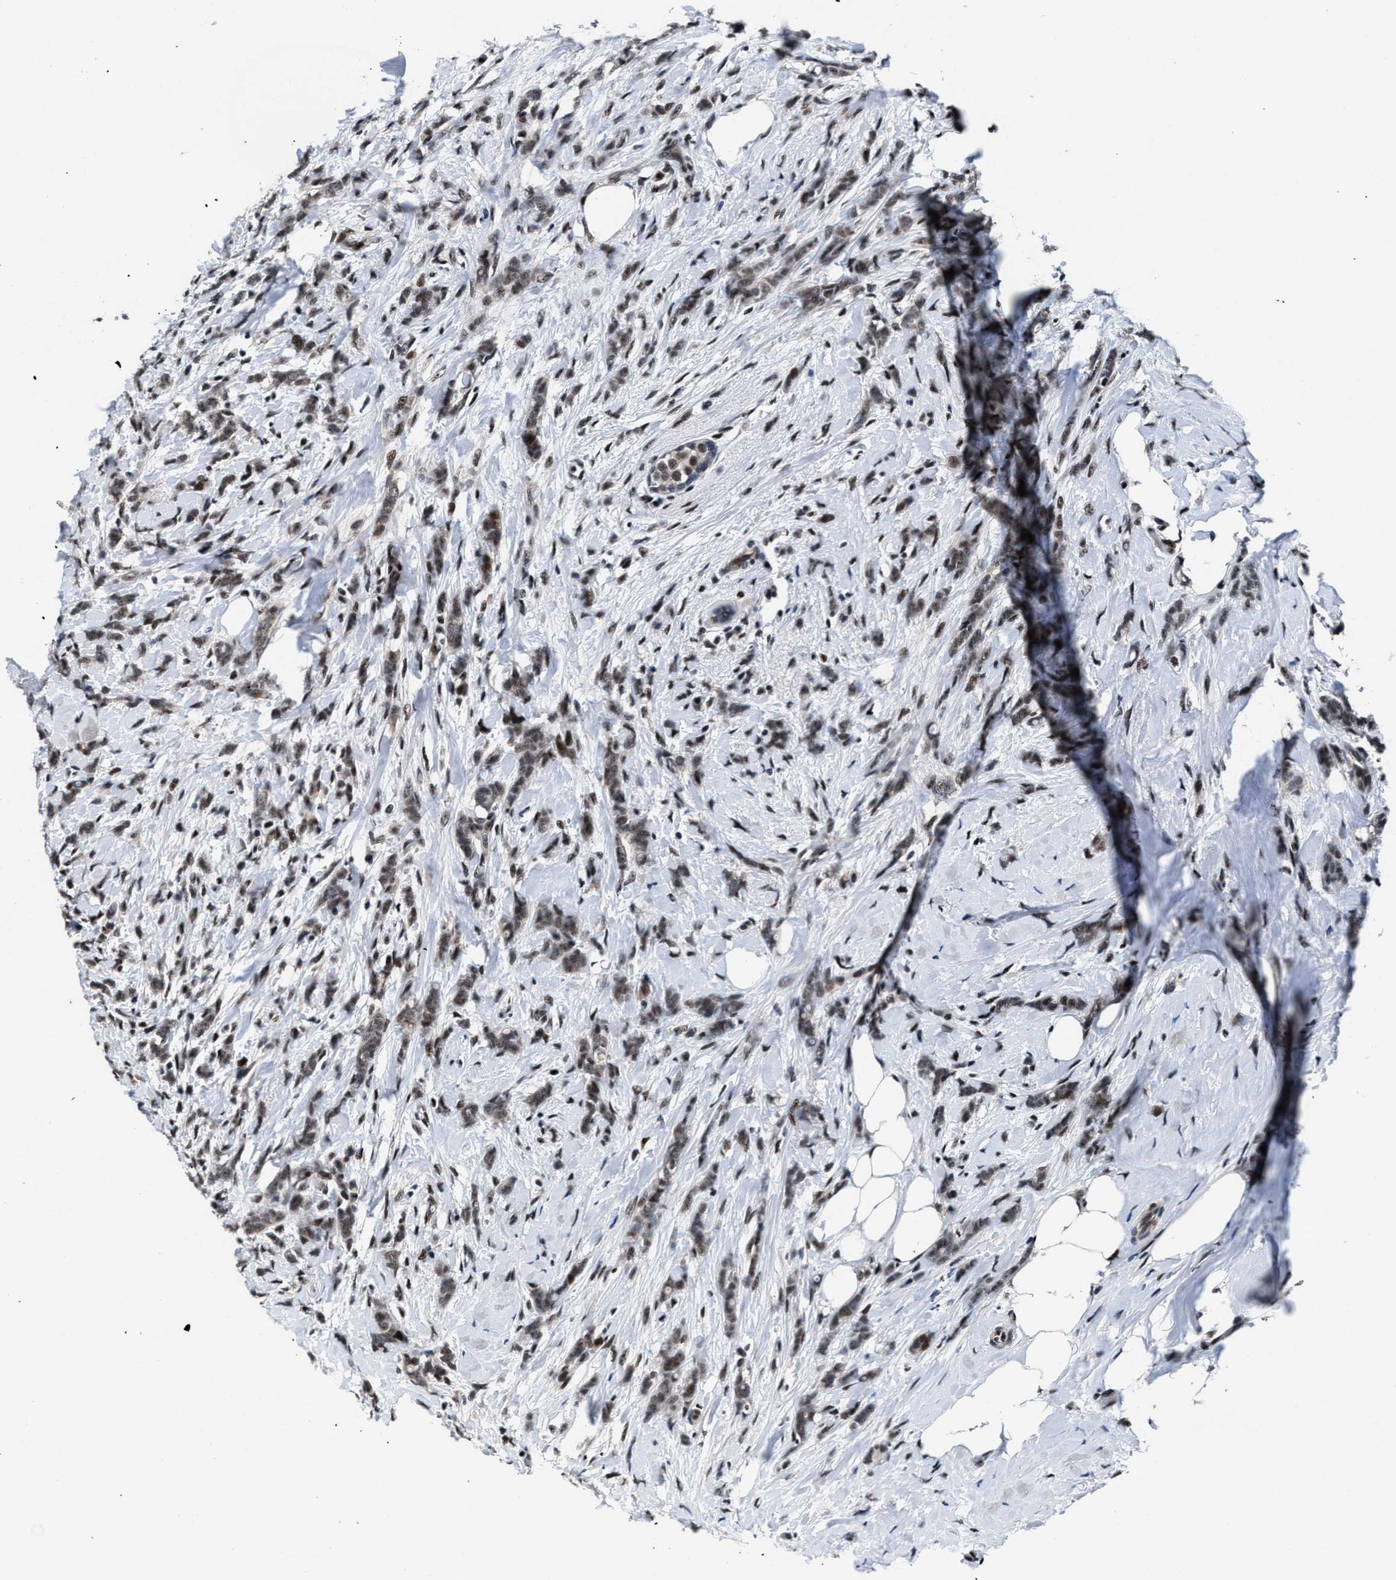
{"staining": {"intensity": "moderate", "quantity": ">75%", "location": "nuclear"}, "tissue": "breast cancer", "cell_type": "Tumor cells", "image_type": "cancer", "snomed": [{"axis": "morphology", "description": "Lobular carcinoma, in situ"}, {"axis": "morphology", "description": "Lobular carcinoma"}, {"axis": "topography", "description": "Breast"}], "caption": "Immunohistochemistry (DAB (3,3'-diaminobenzidine)) staining of breast lobular carcinoma shows moderate nuclear protein expression in about >75% of tumor cells.", "gene": "ZNF233", "patient": {"sex": "female", "age": 41}}